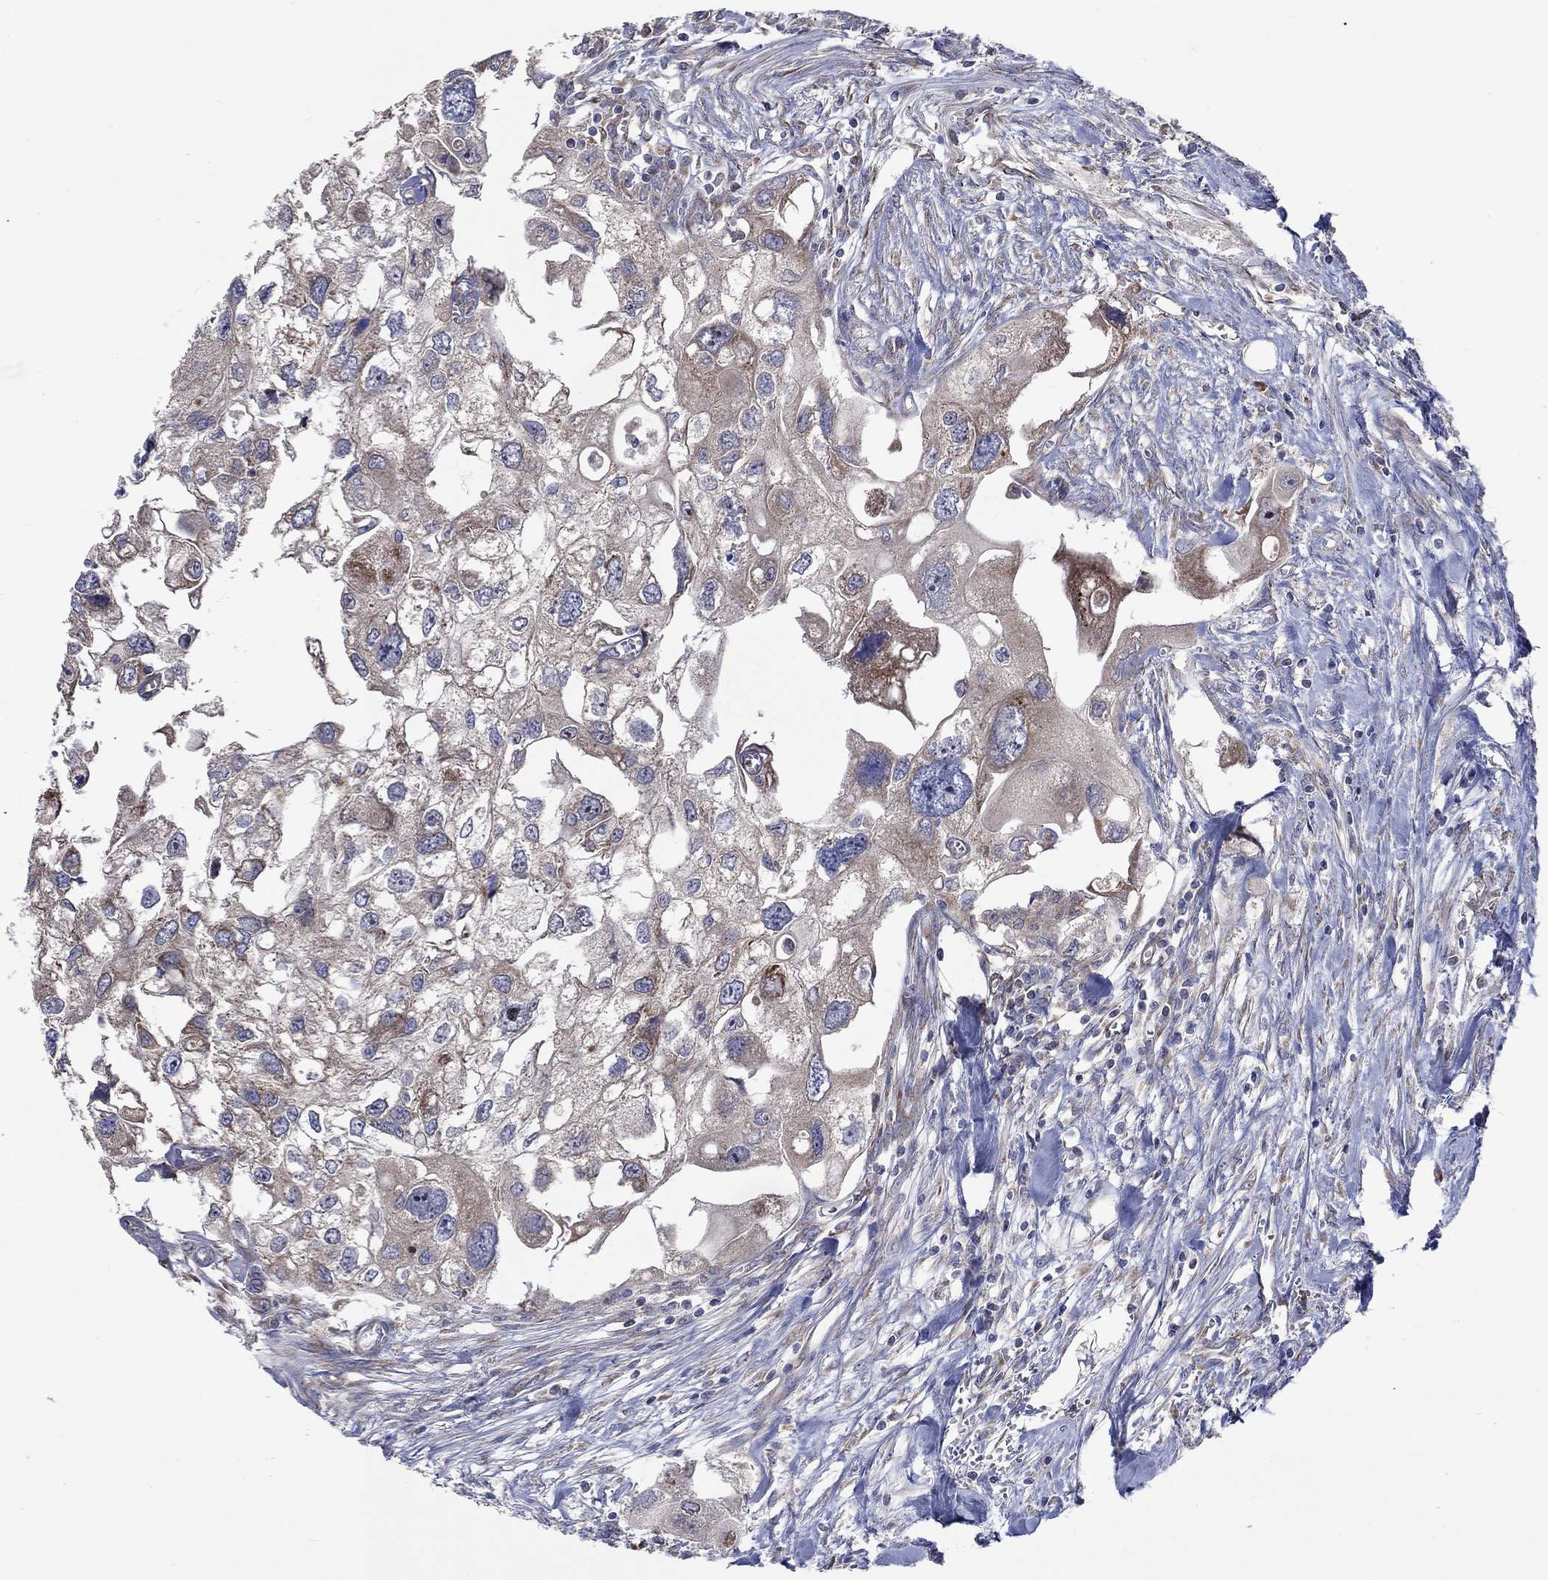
{"staining": {"intensity": "negative", "quantity": "none", "location": "none"}, "tissue": "urothelial cancer", "cell_type": "Tumor cells", "image_type": "cancer", "snomed": [{"axis": "morphology", "description": "Urothelial carcinoma, High grade"}, {"axis": "topography", "description": "Urinary bladder"}], "caption": "The IHC micrograph has no significant expression in tumor cells of urothelial cancer tissue.", "gene": "RPLP0", "patient": {"sex": "male", "age": 59}}